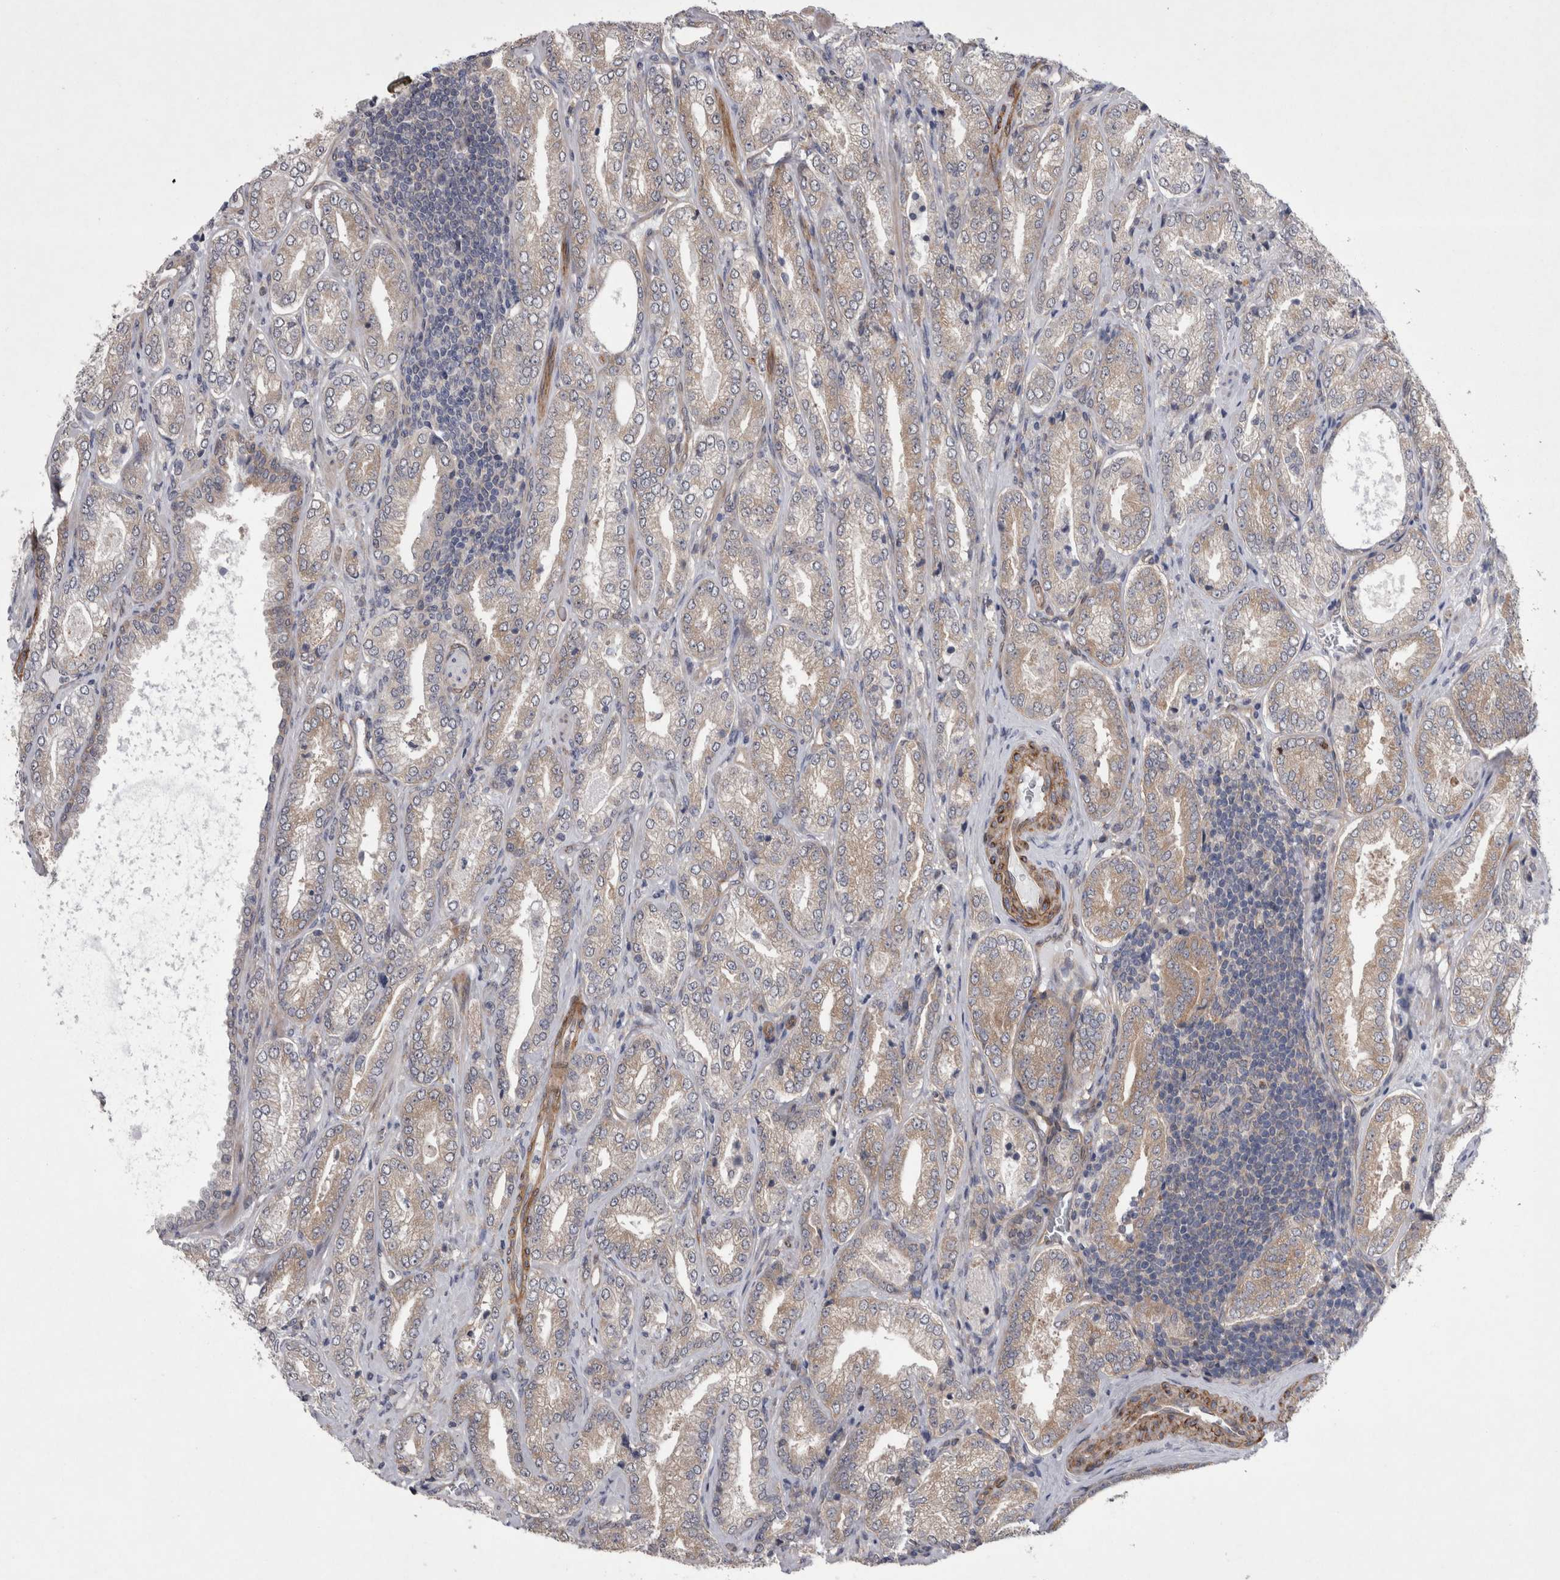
{"staining": {"intensity": "weak", "quantity": "25%-75%", "location": "cytoplasmic/membranous"}, "tissue": "prostate cancer", "cell_type": "Tumor cells", "image_type": "cancer", "snomed": [{"axis": "morphology", "description": "Adenocarcinoma, Low grade"}, {"axis": "topography", "description": "Prostate"}], "caption": "Protein expression analysis of prostate cancer exhibits weak cytoplasmic/membranous expression in approximately 25%-75% of tumor cells.", "gene": "DDX6", "patient": {"sex": "male", "age": 62}}